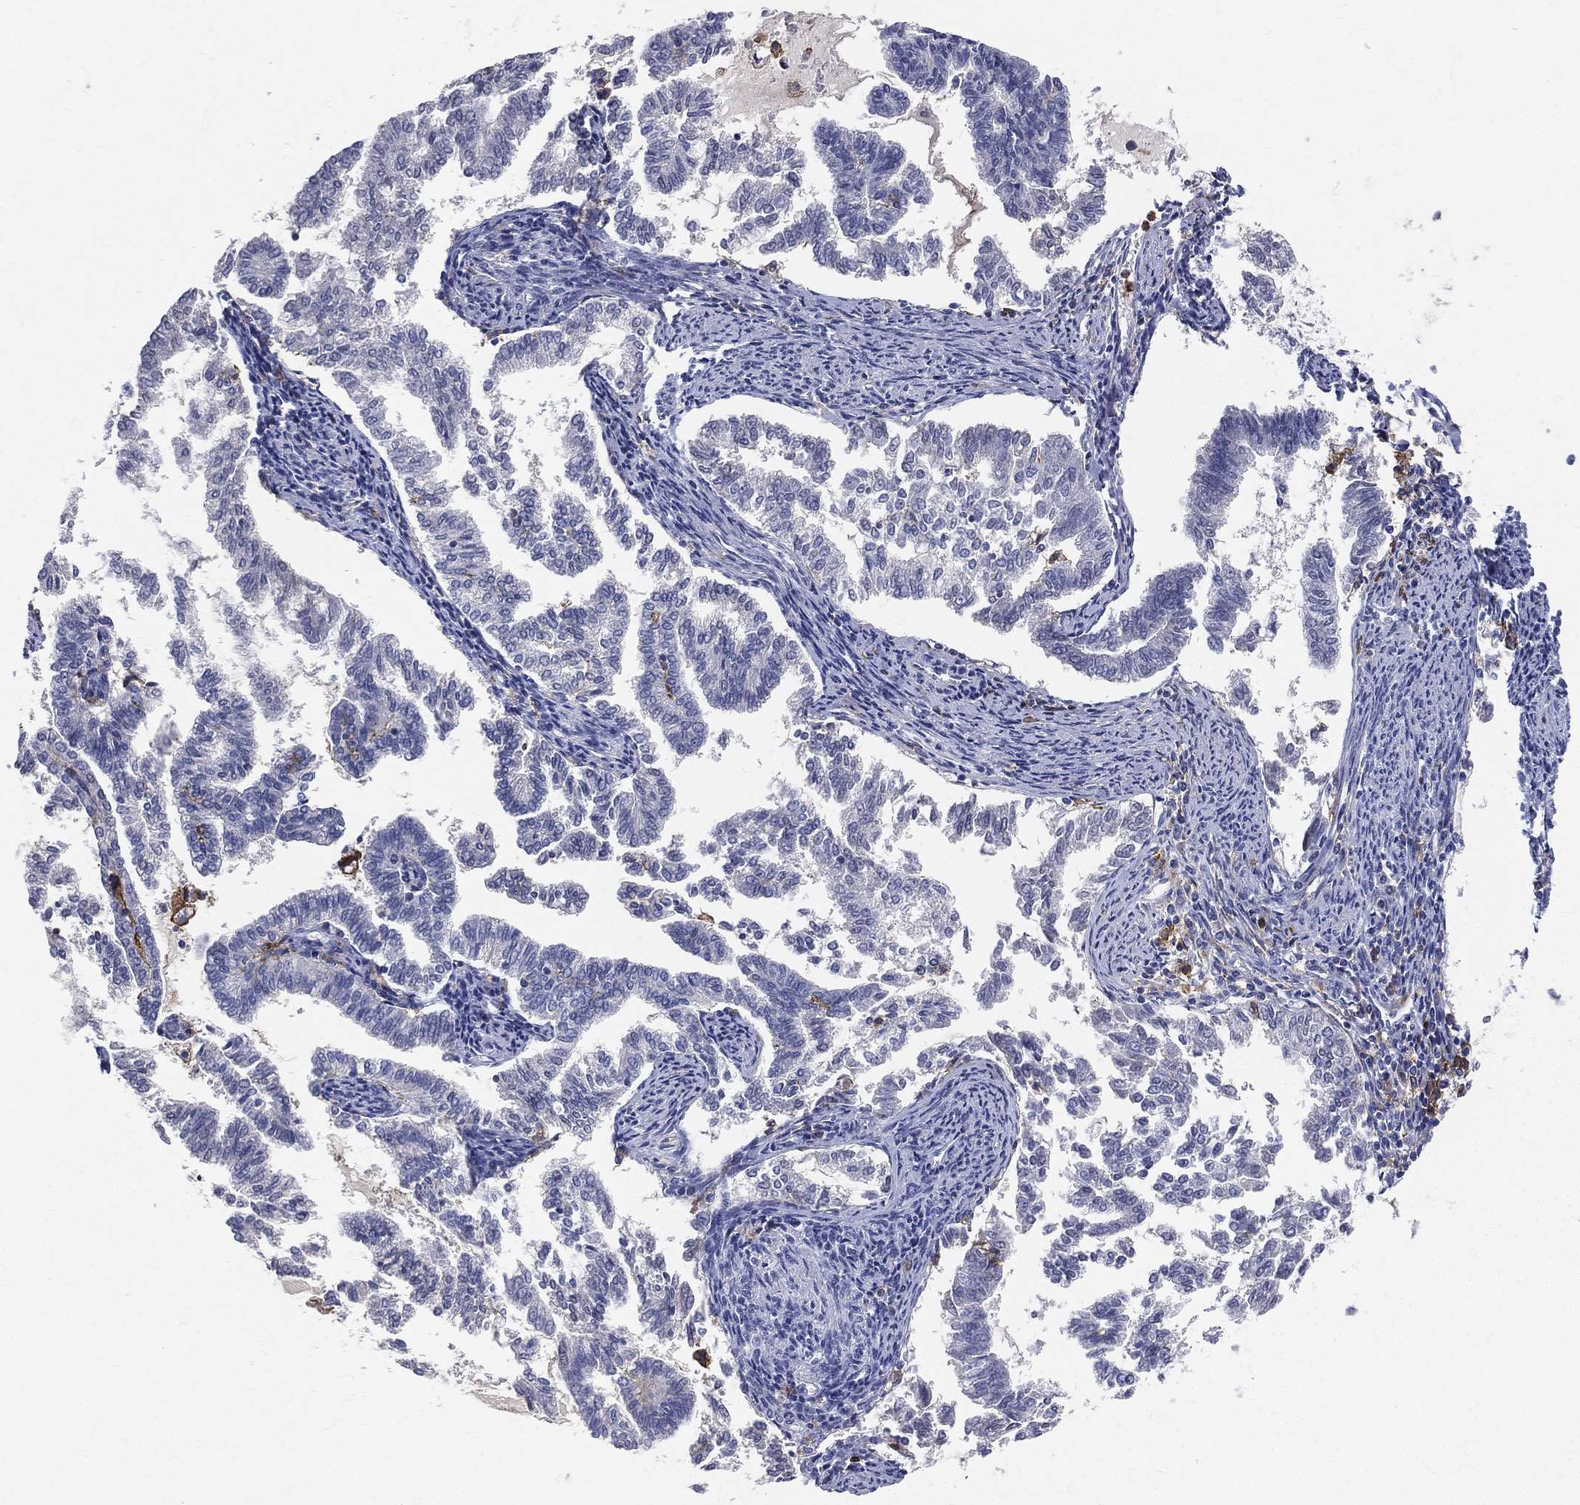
{"staining": {"intensity": "negative", "quantity": "none", "location": "none"}, "tissue": "endometrial cancer", "cell_type": "Tumor cells", "image_type": "cancer", "snomed": [{"axis": "morphology", "description": "Adenocarcinoma, NOS"}, {"axis": "topography", "description": "Endometrium"}], "caption": "This is an immunohistochemistry (IHC) micrograph of endometrial cancer (adenocarcinoma). There is no expression in tumor cells.", "gene": "CD33", "patient": {"sex": "female", "age": 79}}